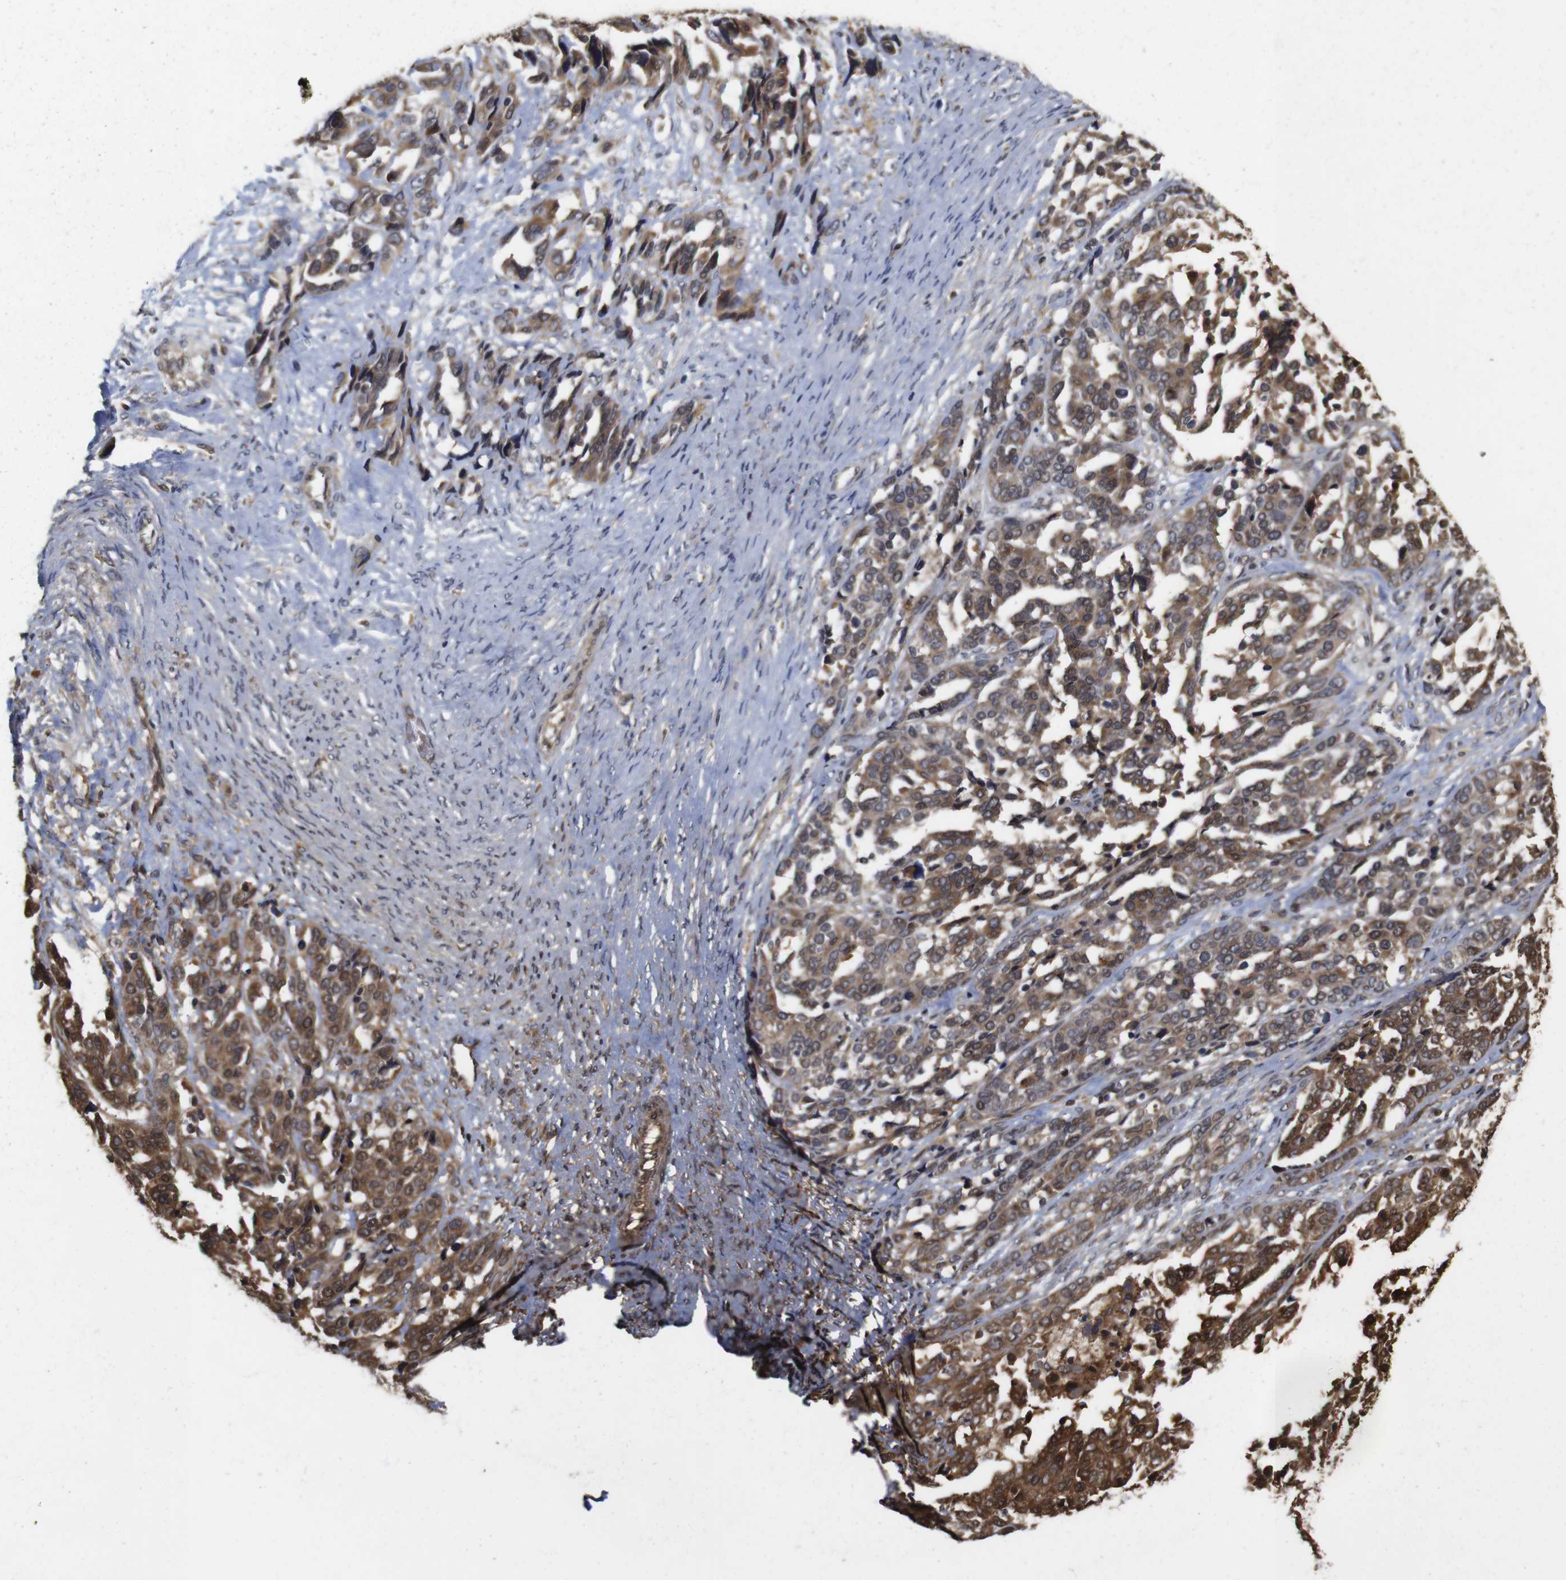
{"staining": {"intensity": "moderate", "quantity": ">75%", "location": "cytoplasmic/membranous"}, "tissue": "ovarian cancer", "cell_type": "Tumor cells", "image_type": "cancer", "snomed": [{"axis": "morphology", "description": "Cystadenocarcinoma, serous, NOS"}, {"axis": "topography", "description": "Ovary"}], "caption": "This micrograph displays immunohistochemistry (IHC) staining of human ovarian cancer, with medium moderate cytoplasmic/membranous expression in about >75% of tumor cells.", "gene": "PTPN14", "patient": {"sex": "female", "age": 44}}